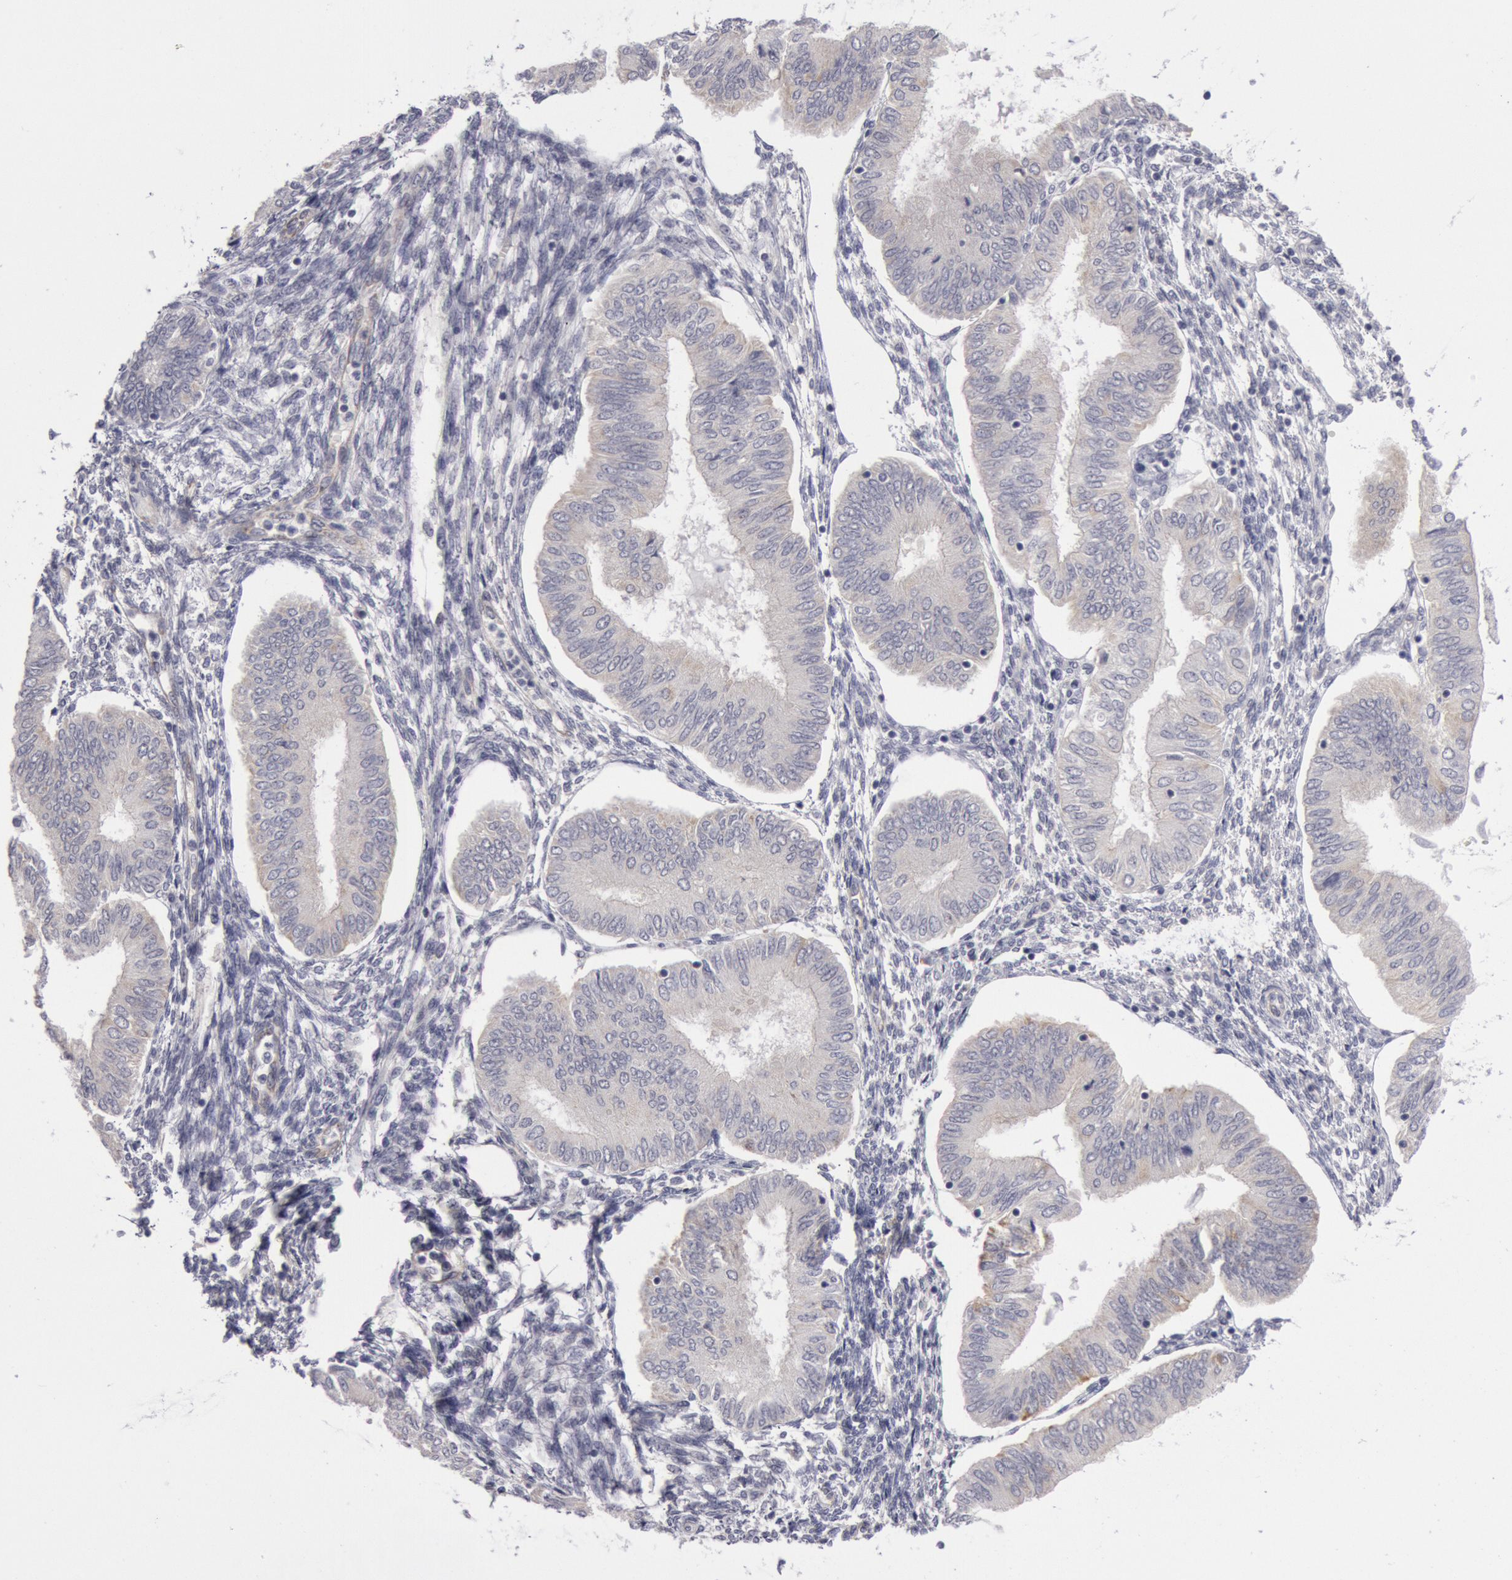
{"staining": {"intensity": "weak", "quantity": ">75%", "location": "cytoplasmic/membranous"}, "tissue": "endometrial cancer", "cell_type": "Tumor cells", "image_type": "cancer", "snomed": [{"axis": "morphology", "description": "Adenocarcinoma, NOS"}, {"axis": "topography", "description": "Endometrium"}], "caption": "A brown stain highlights weak cytoplasmic/membranous positivity of a protein in endometrial cancer (adenocarcinoma) tumor cells.", "gene": "JOSD1", "patient": {"sex": "female", "age": 51}}